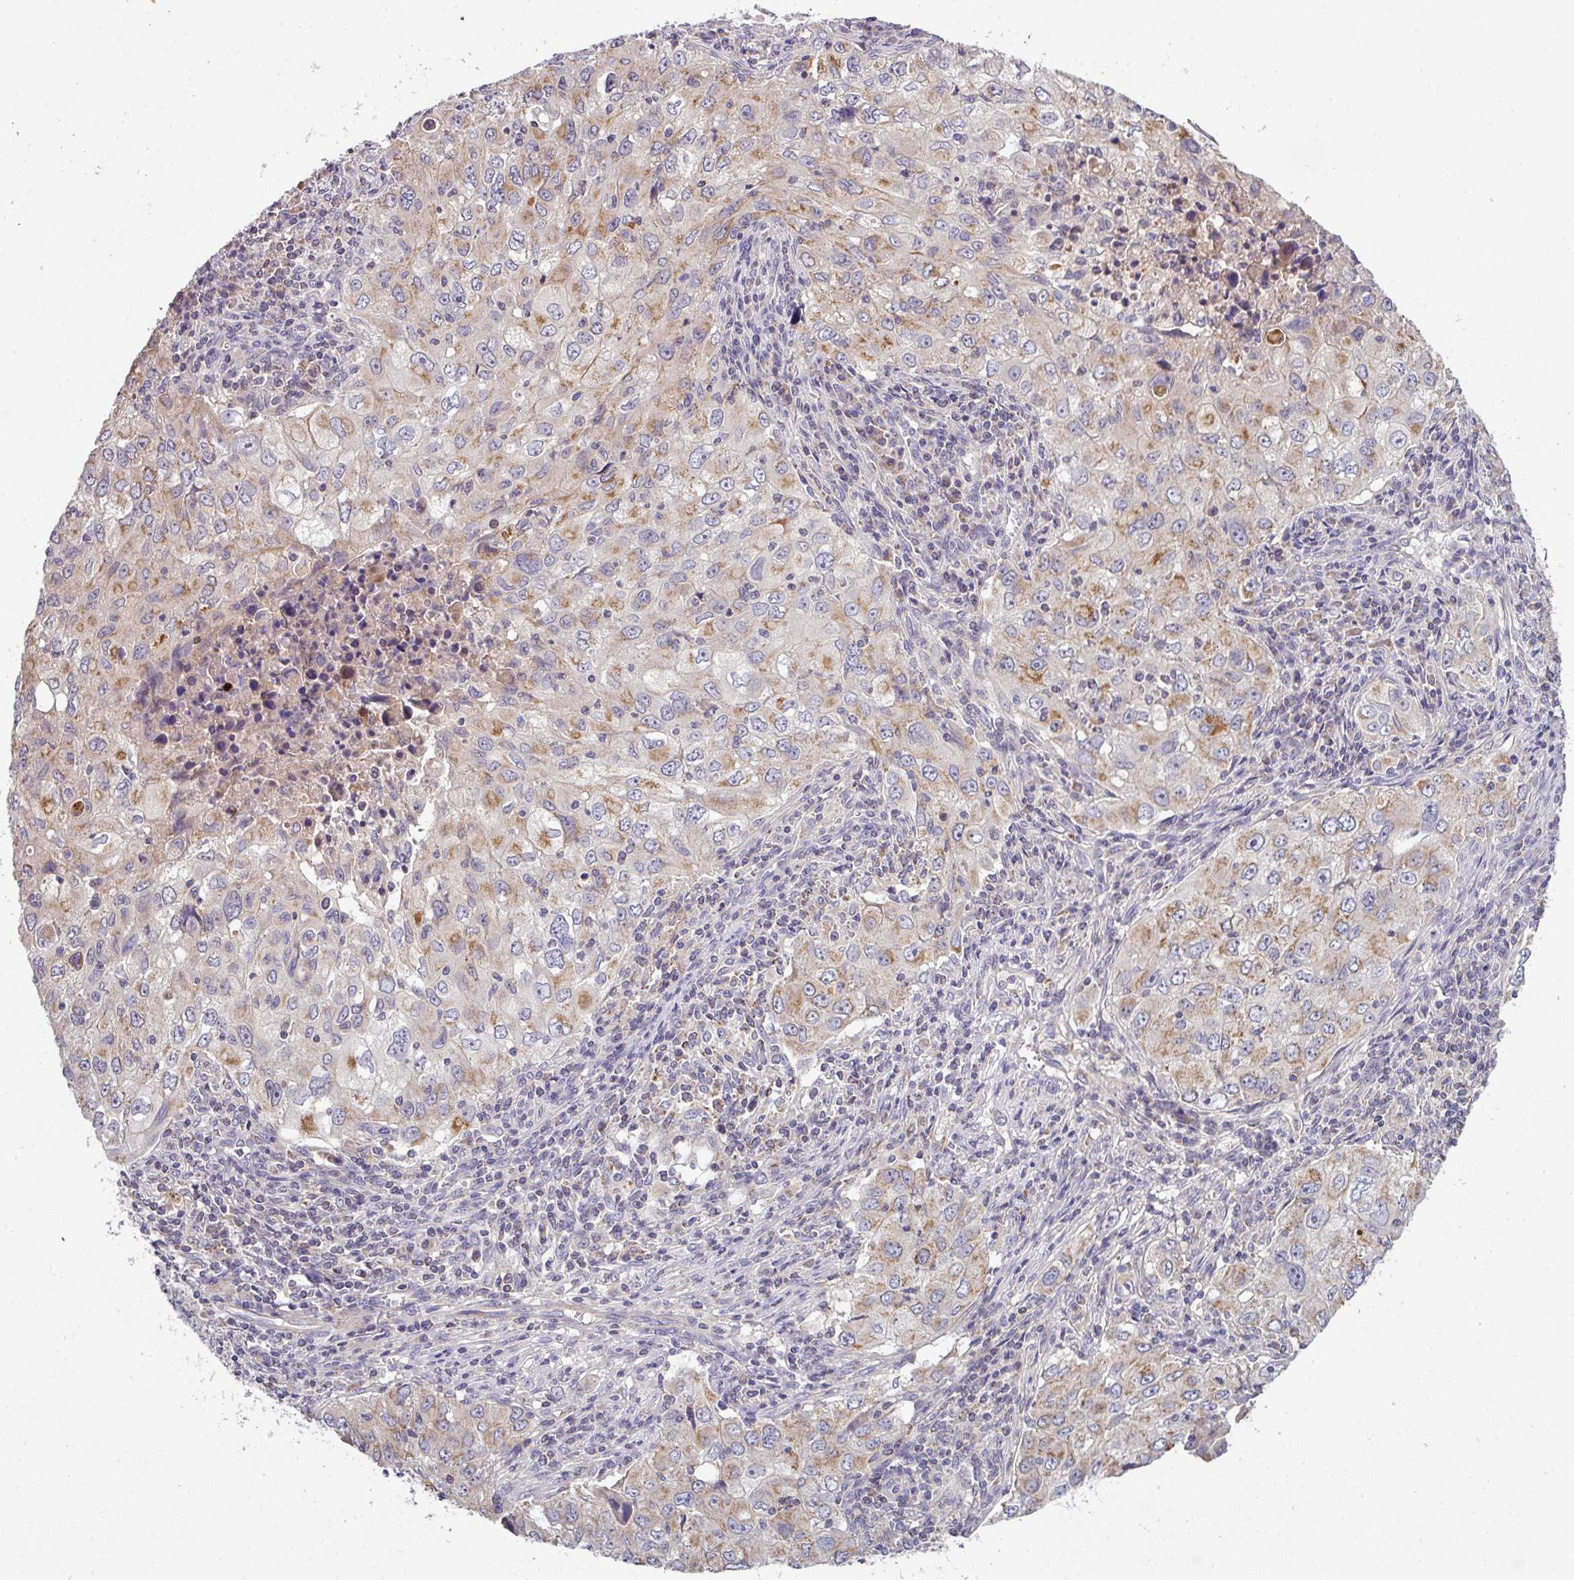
{"staining": {"intensity": "moderate", "quantity": "25%-75%", "location": "cytoplasmic/membranous"}, "tissue": "lung cancer", "cell_type": "Tumor cells", "image_type": "cancer", "snomed": [{"axis": "morphology", "description": "Adenocarcinoma, NOS"}, {"axis": "morphology", "description": "Adenocarcinoma, metastatic, NOS"}, {"axis": "topography", "description": "Lymph node"}, {"axis": "topography", "description": "Lung"}], "caption": "High-magnification brightfield microscopy of lung cancer (metastatic adenocarcinoma) stained with DAB (brown) and counterstained with hematoxylin (blue). tumor cells exhibit moderate cytoplasmic/membranous expression is appreciated in approximately25%-75% of cells.", "gene": "LRRC9", "patient": {"sex": "female", "age": 42}}